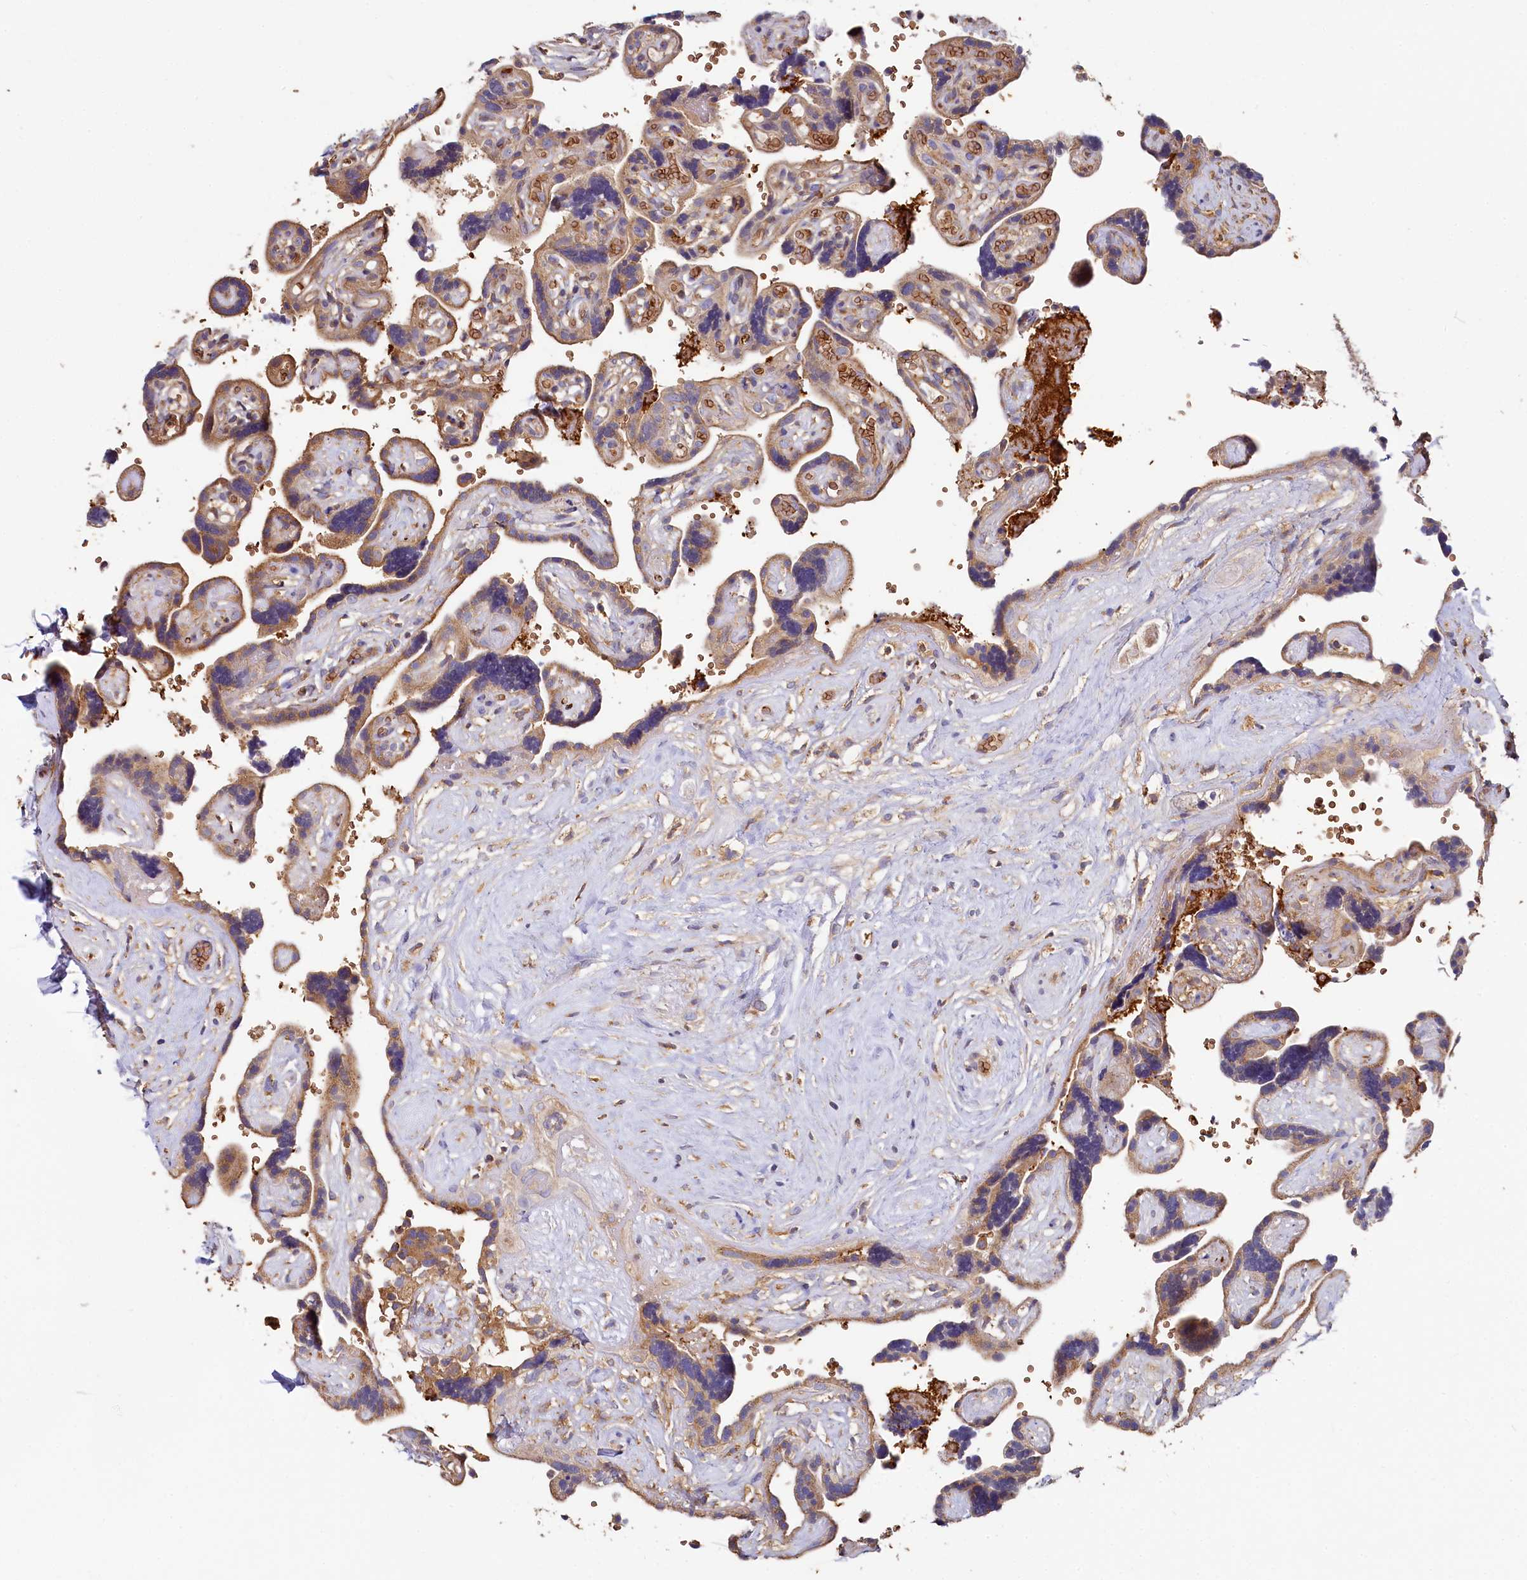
{"staining": {"intensity": "moderate", "quantity": ">75%", "location": "cytoplasmic/membranous"}, "tissue": "placenta", "cell_type": "Decidual cells", "image_type": "normal", "snomed": [{"axis": "morphology", "description": "Normal tissue, NOS"}, {"axis": "topography", "description": "Placenta"}], "caption": "The immunohistochemical stain labels moderate cytoplasmic/membranous positivity in decidual cells of unremarkable placenta.", "gene": "PPIP5K1", "patient": {"sex": "female", "age": 30}}